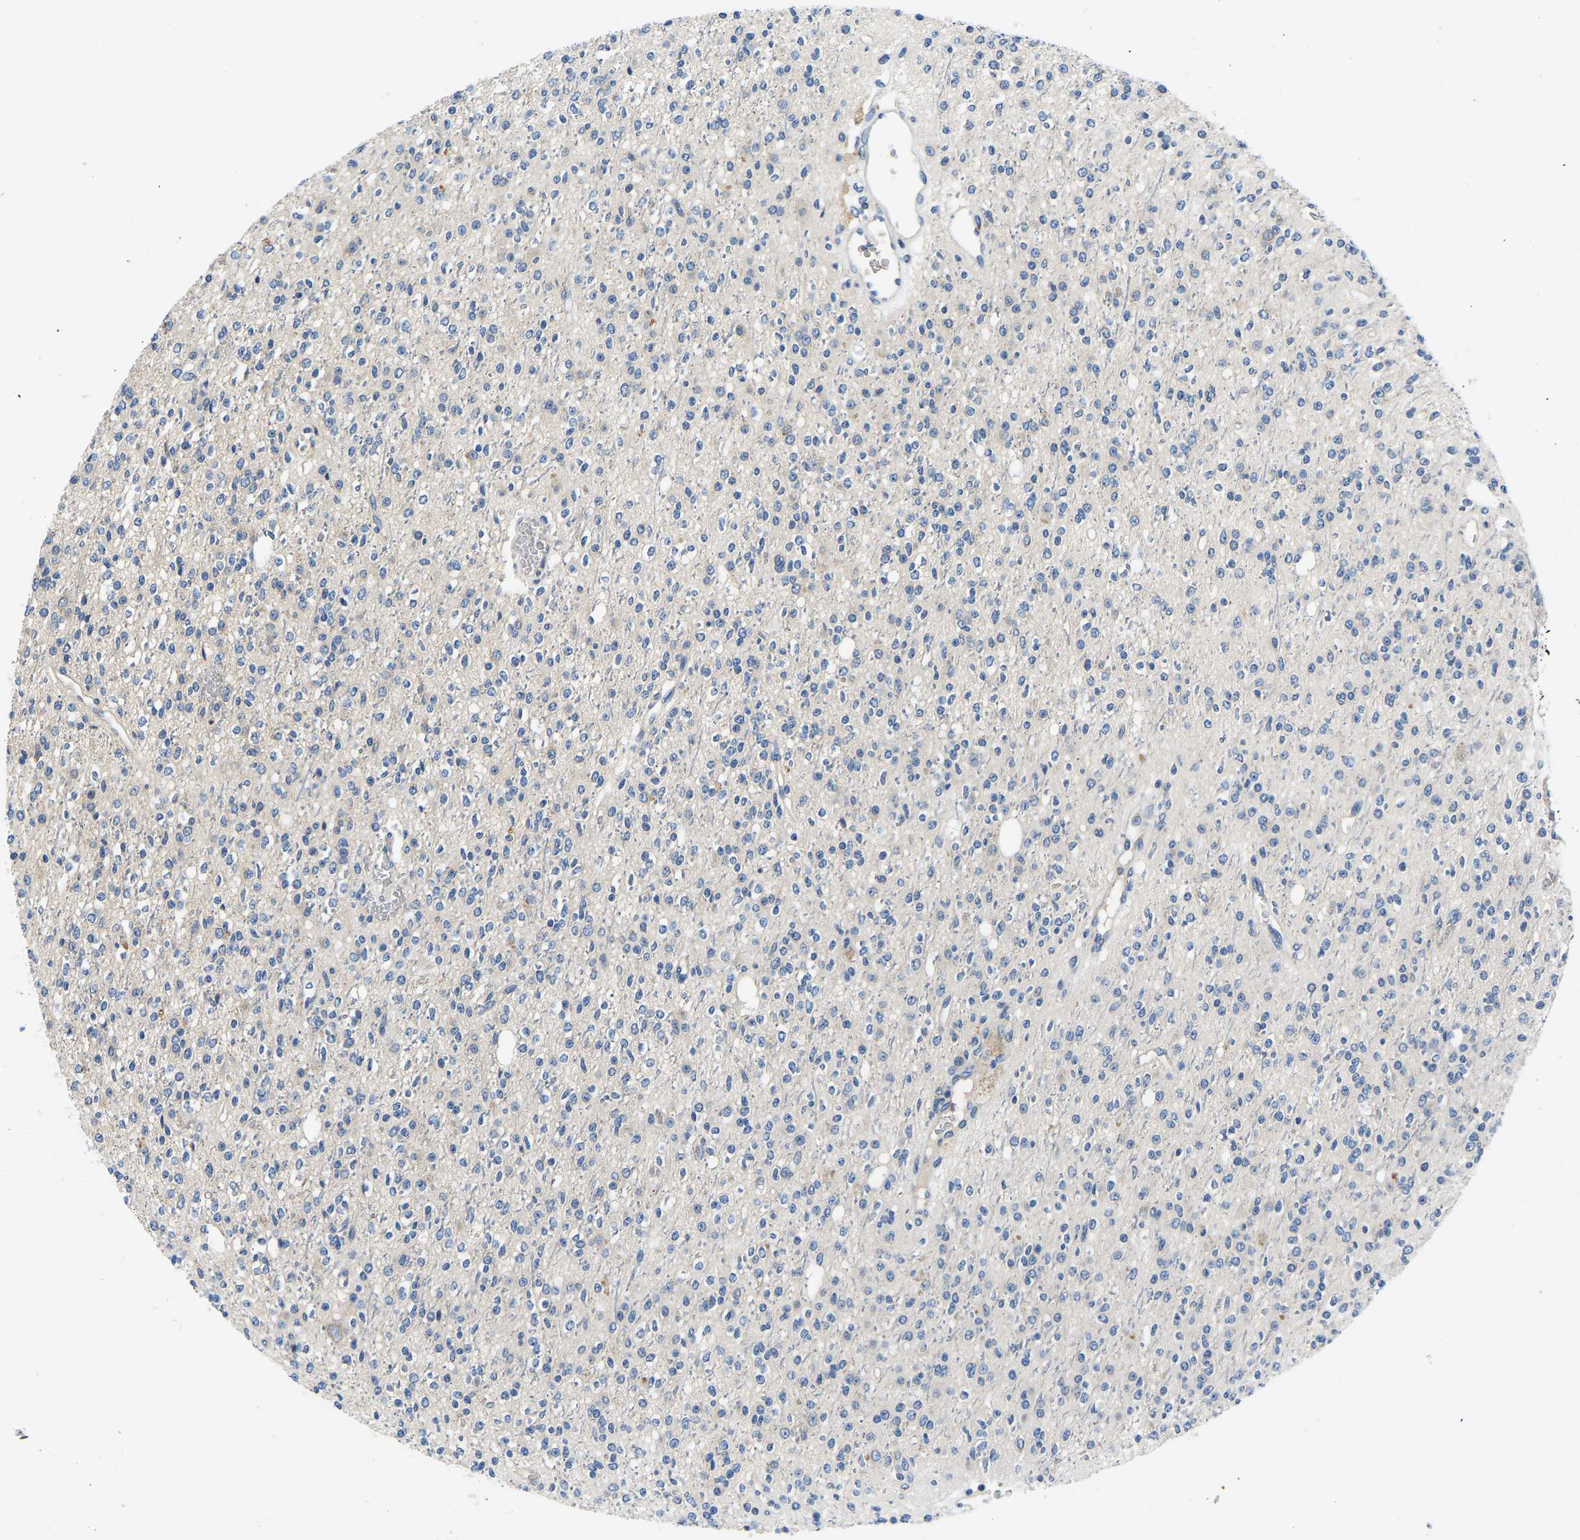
{"staining": {"intensity": "negative", "quantity": "none", "location": "none"}, "tissue": "glioma", "cell_type": "Tumor cells", "image_type": "cancer", "snomed": [{"axis": "morphology", "description": "Glioma, malignant, High grade"}, {"axis": "topography", "description": "Brain"}], "caption": "A high-resolution histopathology image shows immunohistochemistry staining of glioma, which reveals no significant staining in tumor cells.", "gene": "TOR1B", "patient": {"sex": "male", "age": 34}}